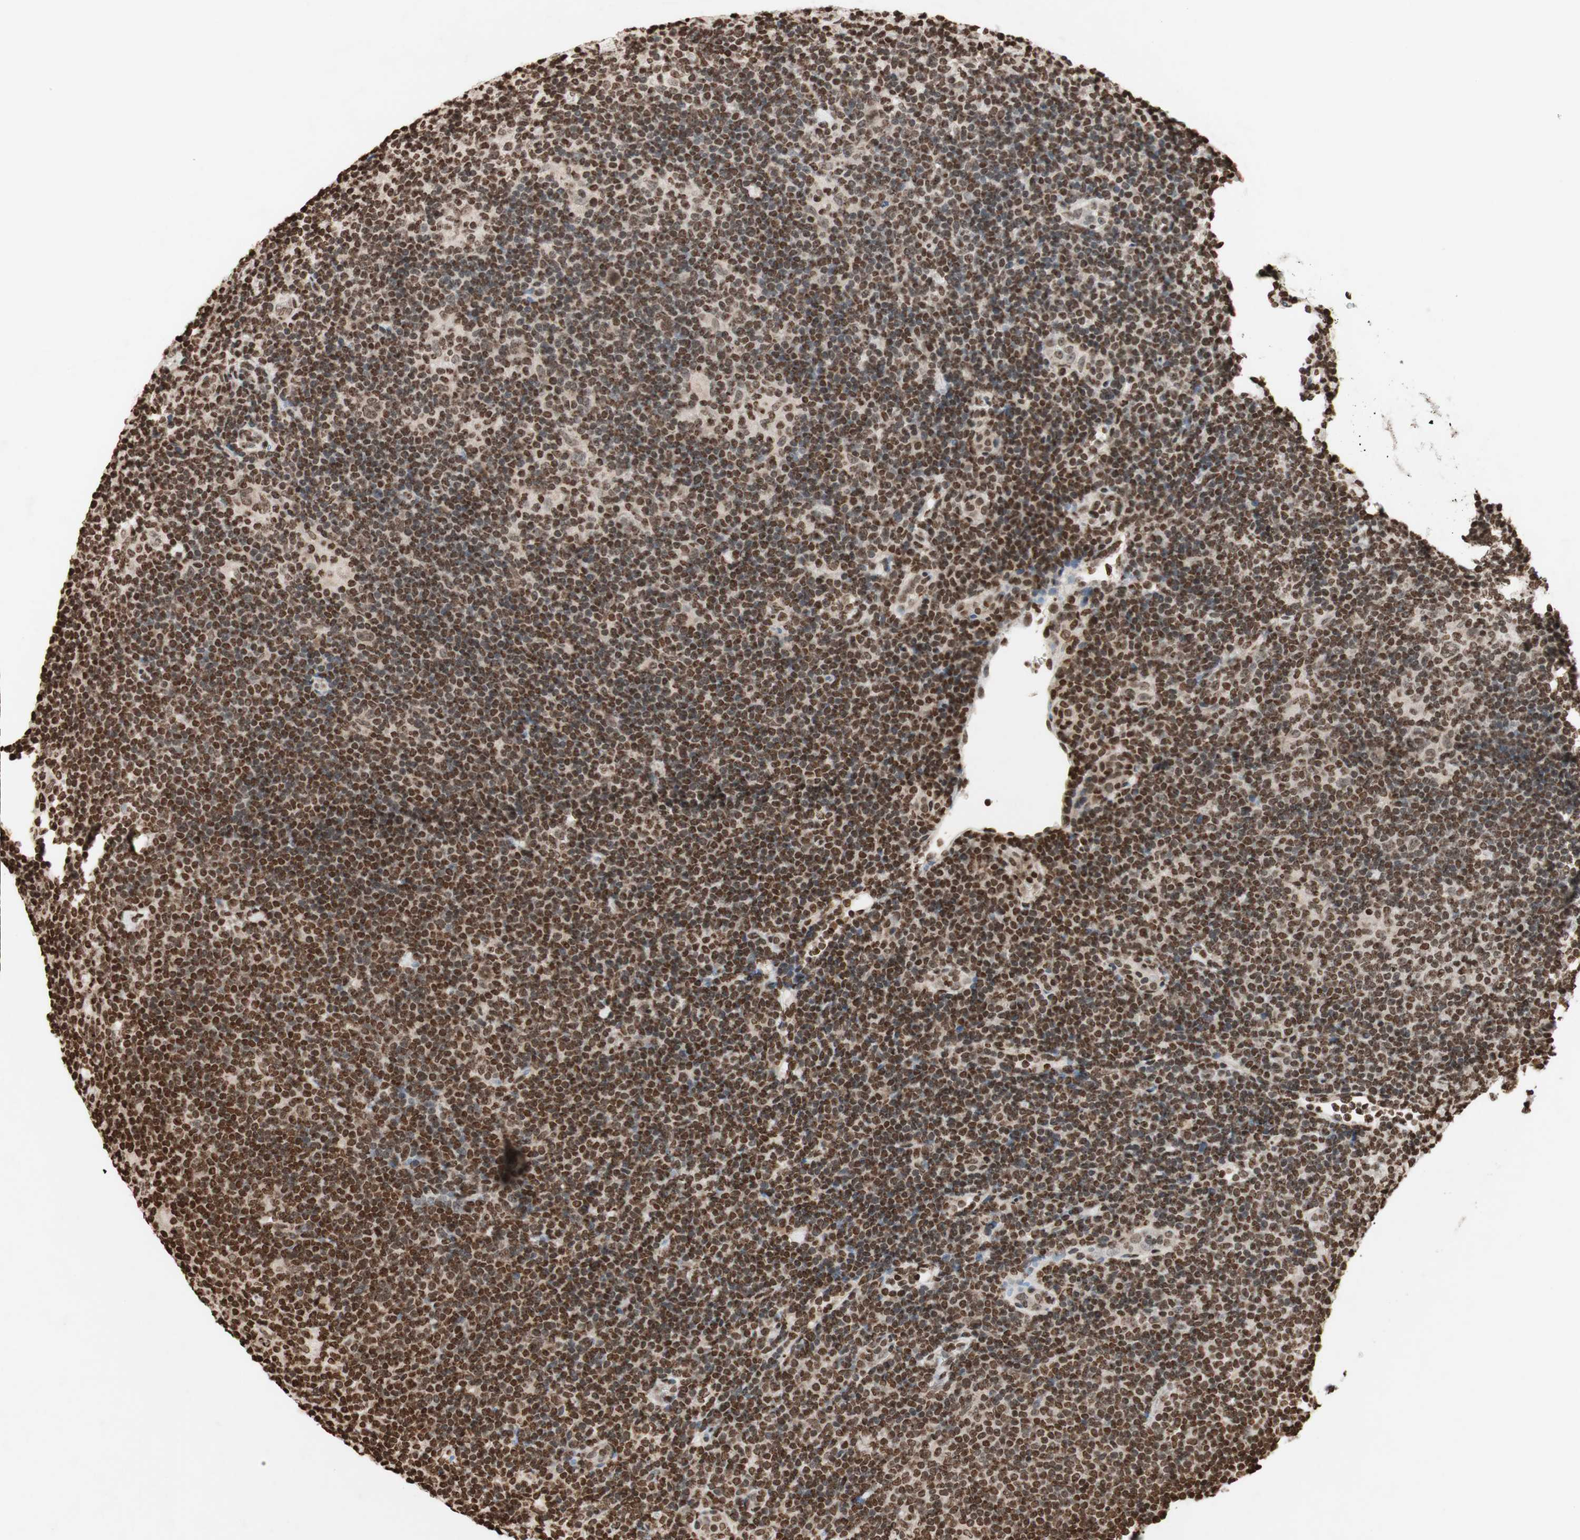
{"staining": {"intensity": "moderate", "quantity": ">75%", "location": "nuclear"}, "tissue": "lymphoma", "cell_type": "Tumor cells", "image_type": "cancer", "snomed": [{"axis": "morphology", "description": "Hodgkin's disease, NOS"}, {"axis": "topography", "description": "Lymph node"}], "caption": "A brown stain shows moderate nuclear expression of a protein in lymphoma tumor cells.", "gene": "NCOA3", "patient": {"sex": "female", "age": 57}}